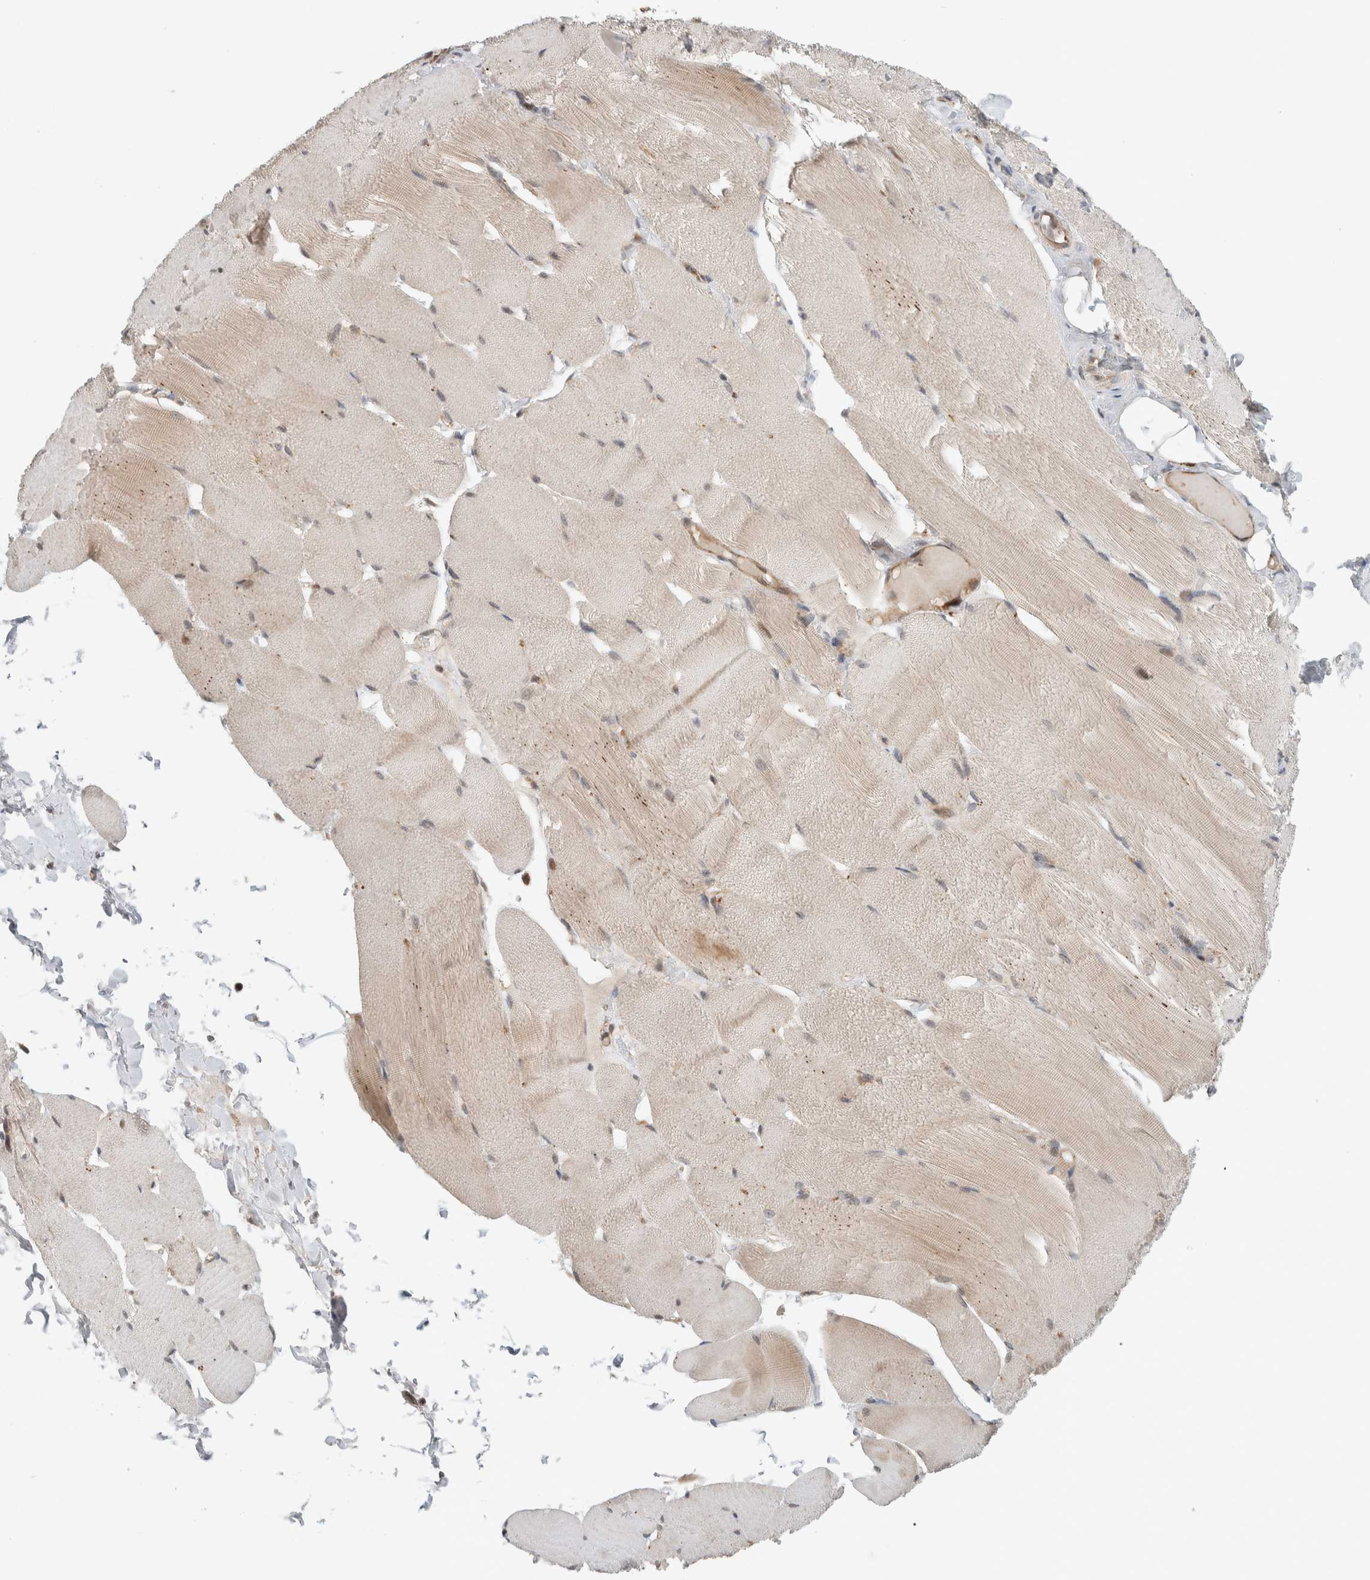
{"staining": {"intensity": "moderate", "quantity": "25%-75%", "location": "cytoplasmic/membranous,nuclear"}, "tissue": "skeletal muscle", "cell_type": "Myocytes", "image_type": "normal", "snomed": [{"axis": "morphology", "description": "Normal tissue, NOS"}, {"axis": "topography", "description": "Skin"}, {"axis": "topography", "description": "Skeletal muscle"}], "caption": "Immunohistochemical staining of normal human skeletal muscle demonstrates moderate cytoplasmic/membranous,nuclear protein positivity in approximately 25%-75% of myocytes.", "gene": "DEPTOR", "patient": {"sex": "male", "age": 83}}